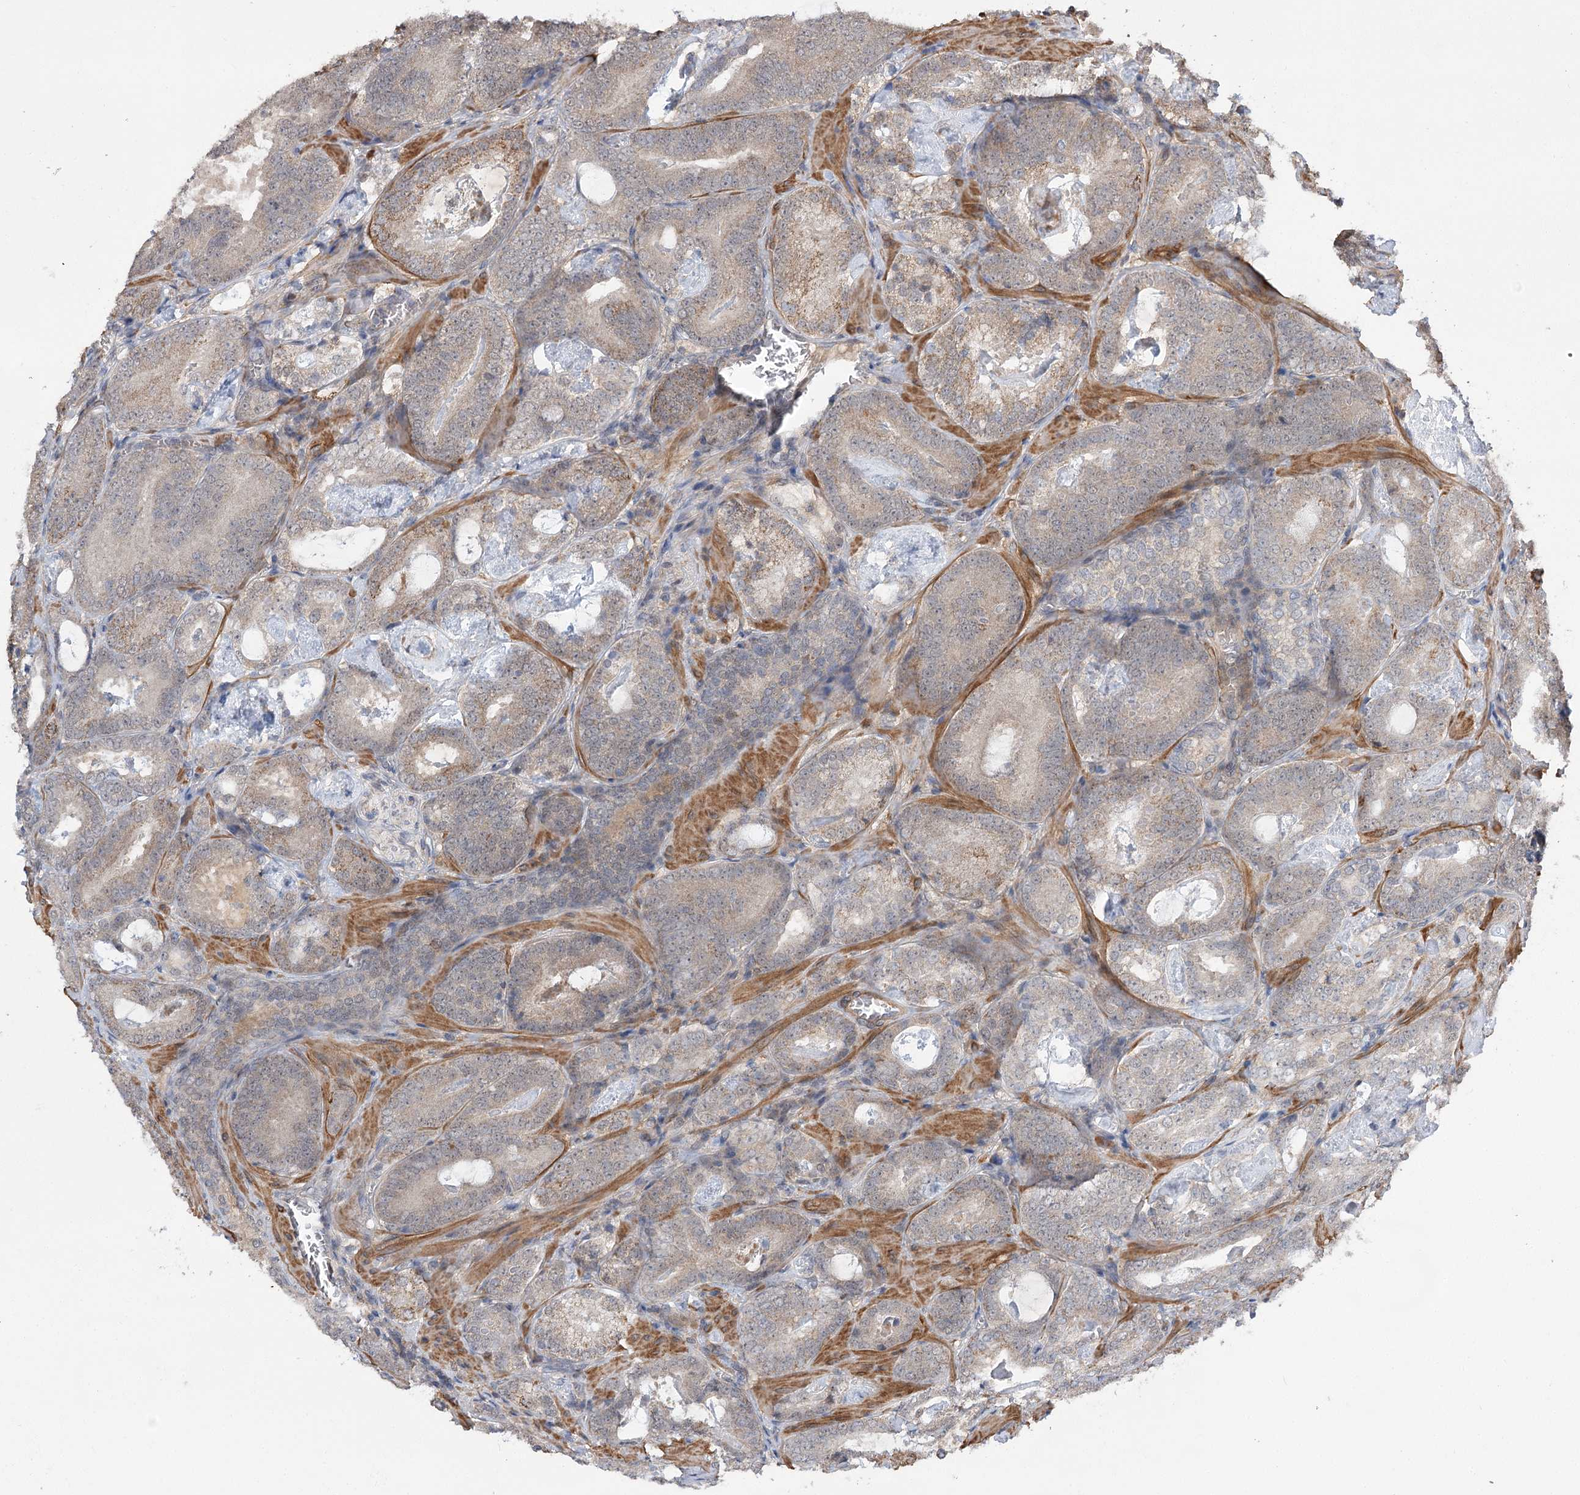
{"staining": {"intensity": "weak", "quantity": ">75%", "location": "cytoplasmic/membranous"}, "tissue": "prostate cancer", "cell_type": "Tumor cells", "image_type": "cancer", "snomed": [{"axis": "morphology", "description": "Adenocarcinoma, Low grade"}, {"axis": "topography", "description": "Prostate"}], "caption": "Immunohistochemistry (IHC) (DAB (3,3'-diaminobenzidine)) staining of low-grade adenocarcinoma (prostate) reveals weak cytoplasmic/membranous protein positivity in approximately >75% of tumor cells. The staining was performed using DAB, with brown indicating positive protein expression. Nuclei are stained blue with hematoxylin.", "gene": "TENM2", "patient": {"sex": "male", "age": 60}}